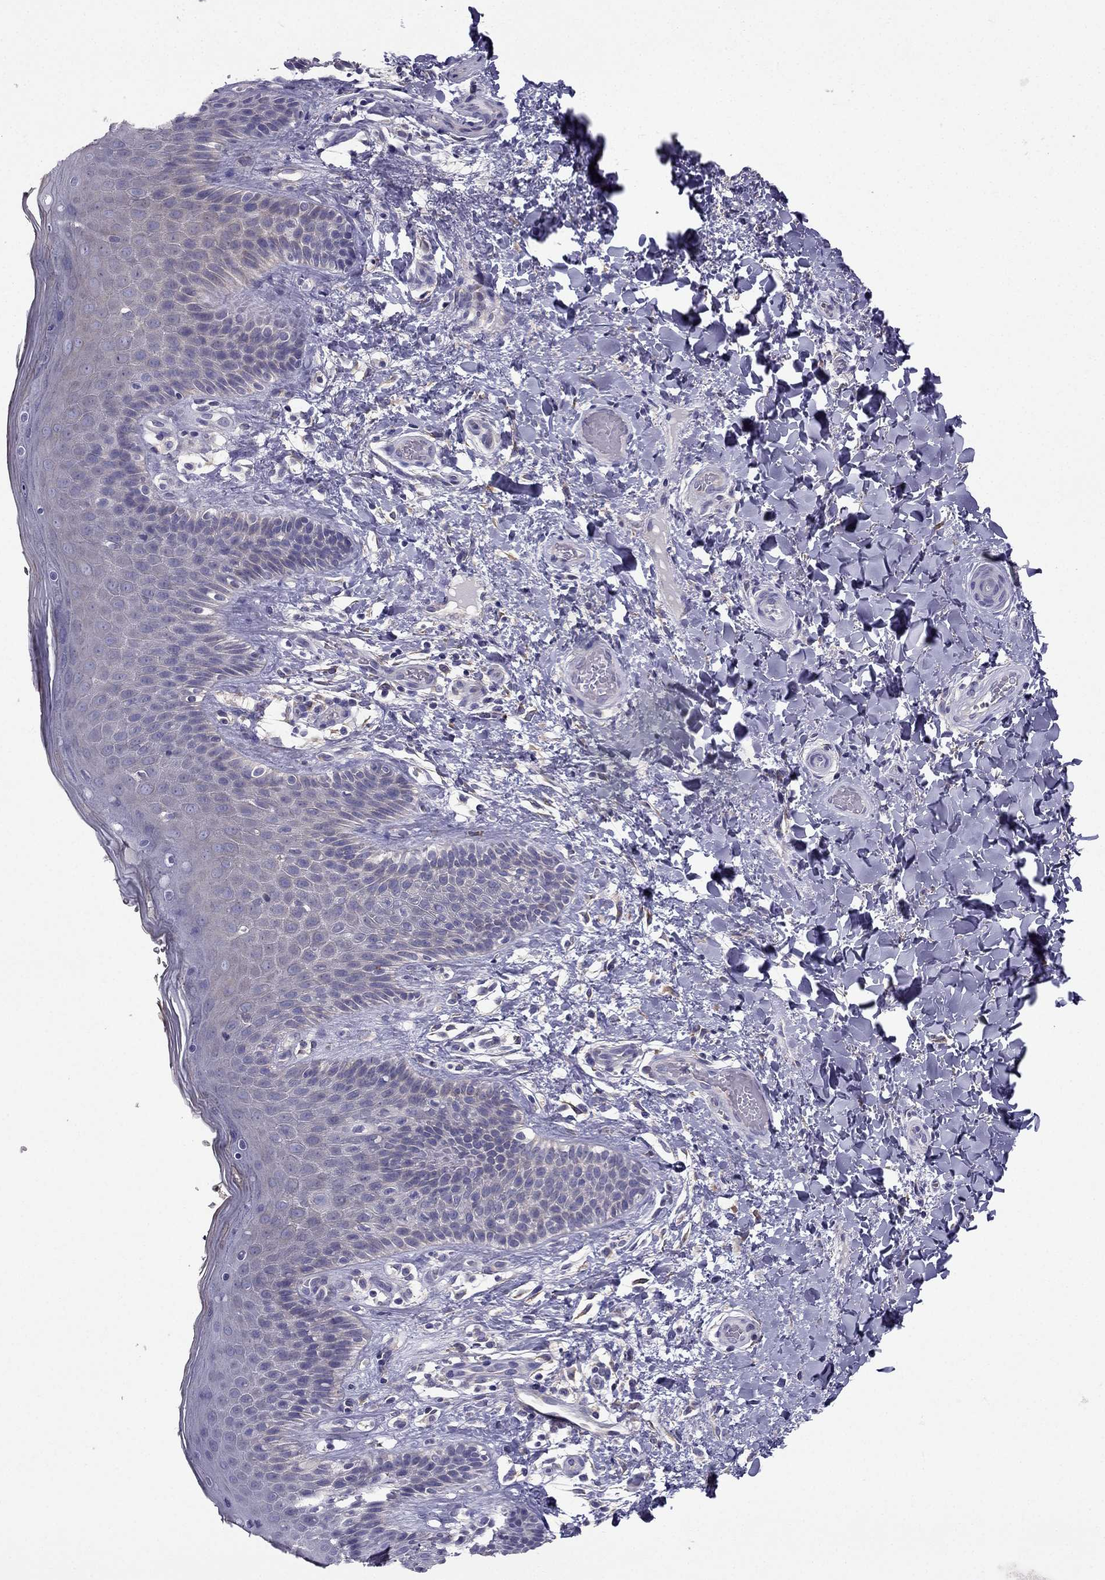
{"staining": {"intensity": "negative", "quantity": "none", "location": "none"}, "tissue": "skin", "cell_type": "Epidermal cells", "image_type": "normal", "snomed": [{"axis": "morphology", "description": "Normal tissue, NOS"}, {"axis": "topography", "description": "Anal"}], "caption": "IHC photomicrograph of benign skin stained for a protein (brown), which shows no expression in epidermal cells. The staining was performed using DAB (3,3'-diaminobenzidine) to visualize the protein expression in brown, while the nuclei were stained in blue with hematoxylin (Magnification: 20x).", "gene": "SYT5", "patient": {"sex": "male", "age": 36}}